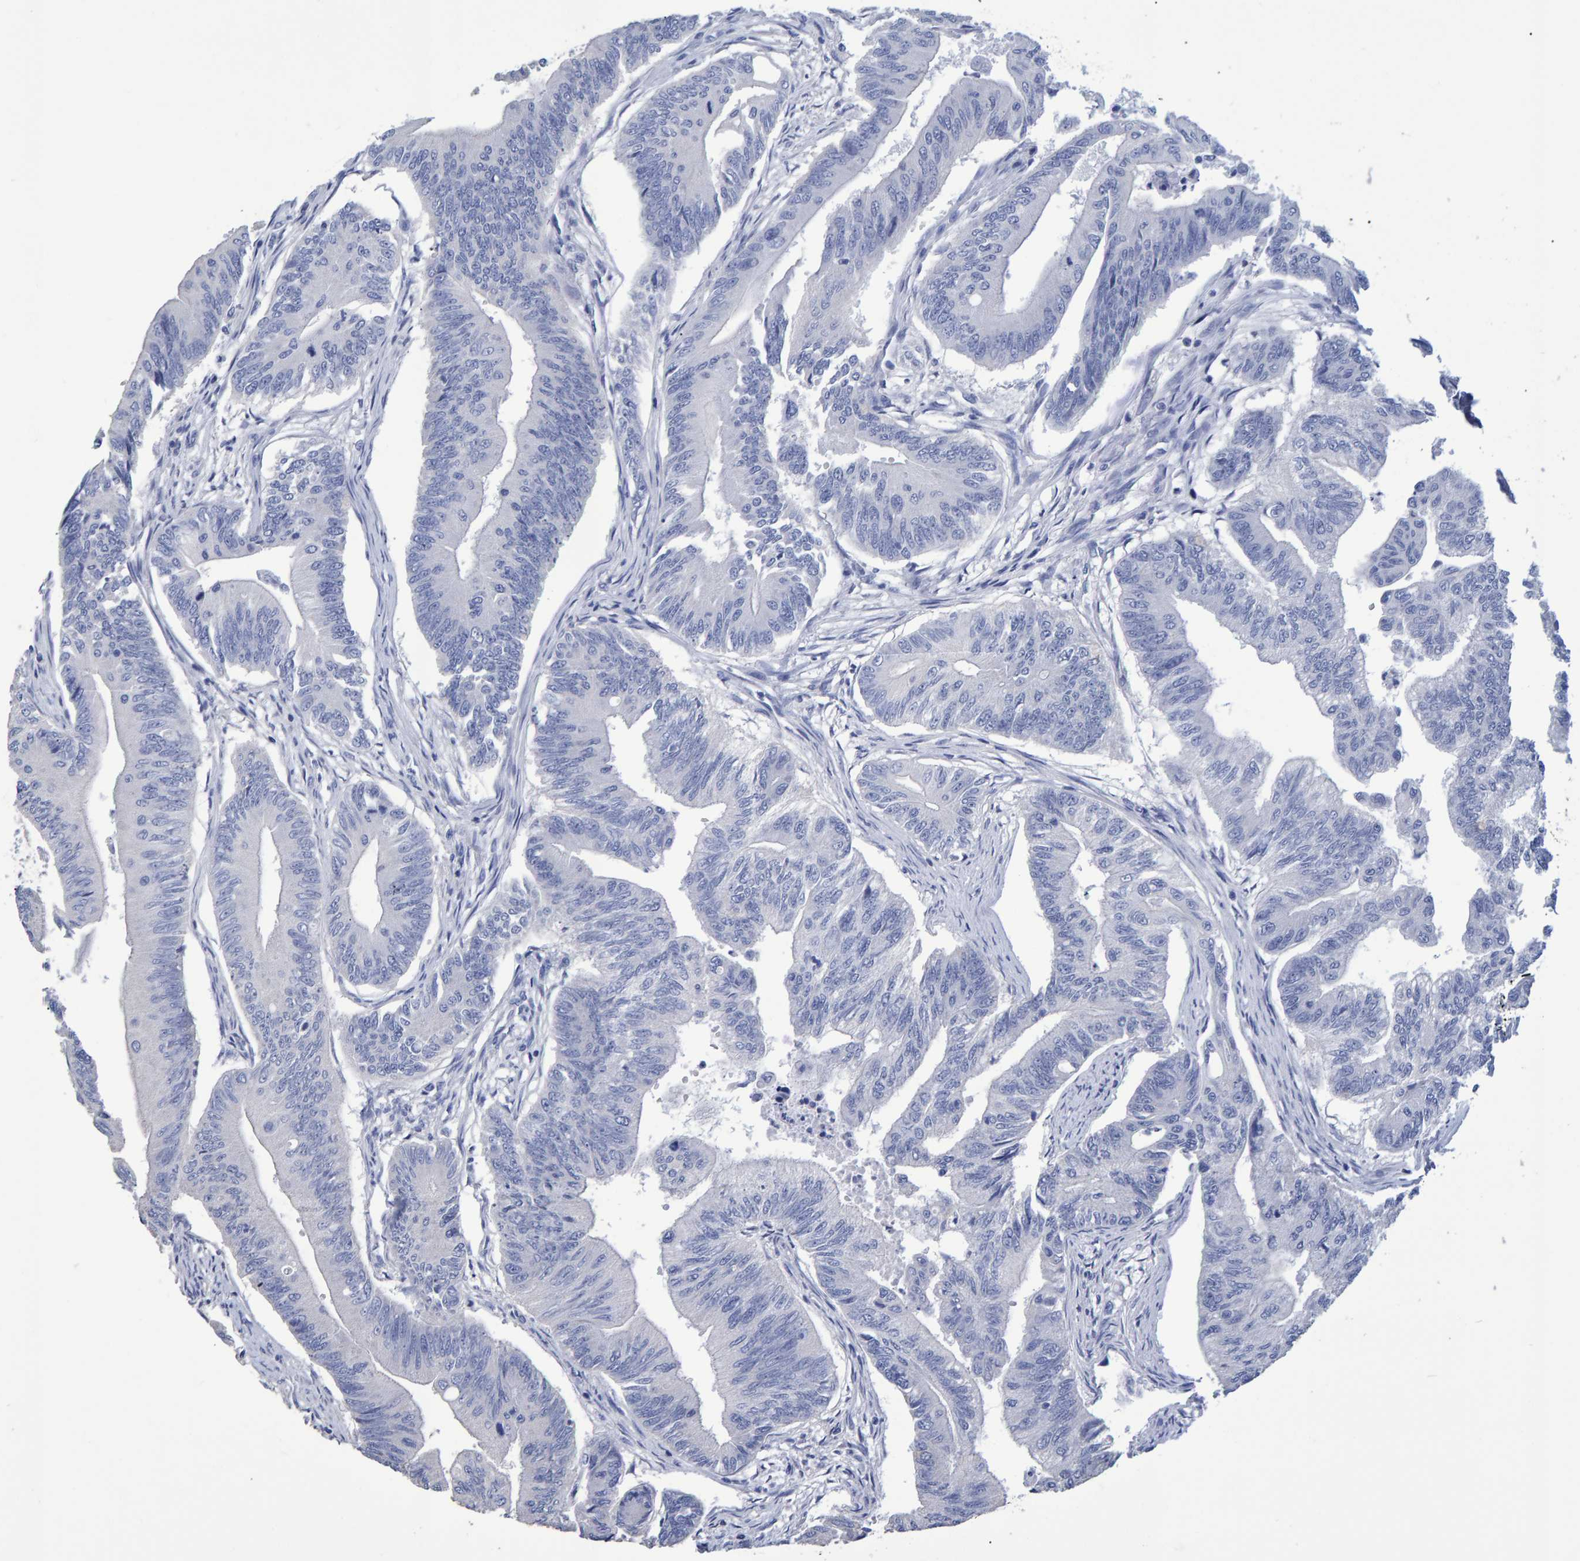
{"staining": {"intensity": "negative", "quantity": "none", "location": "none"}, "tissue": "colorectal cancer", "cell_type": "Tumor cells", "image_type": "cancer", "snomed": [{"axis": "morphology", "description": "Adenoma, NOS"}, {"axis": "morphology", "description": "Adenocarcinoma, NOS"}, {"axis": "topography", "description": "Colon"}], "caption": "IHC image of adenoma (colorectal) stained for a protein (brown), which reveals no positivity in tumor cells.", "gene": "HEMGN", "patient": {"sex": "male", "age": 79}}